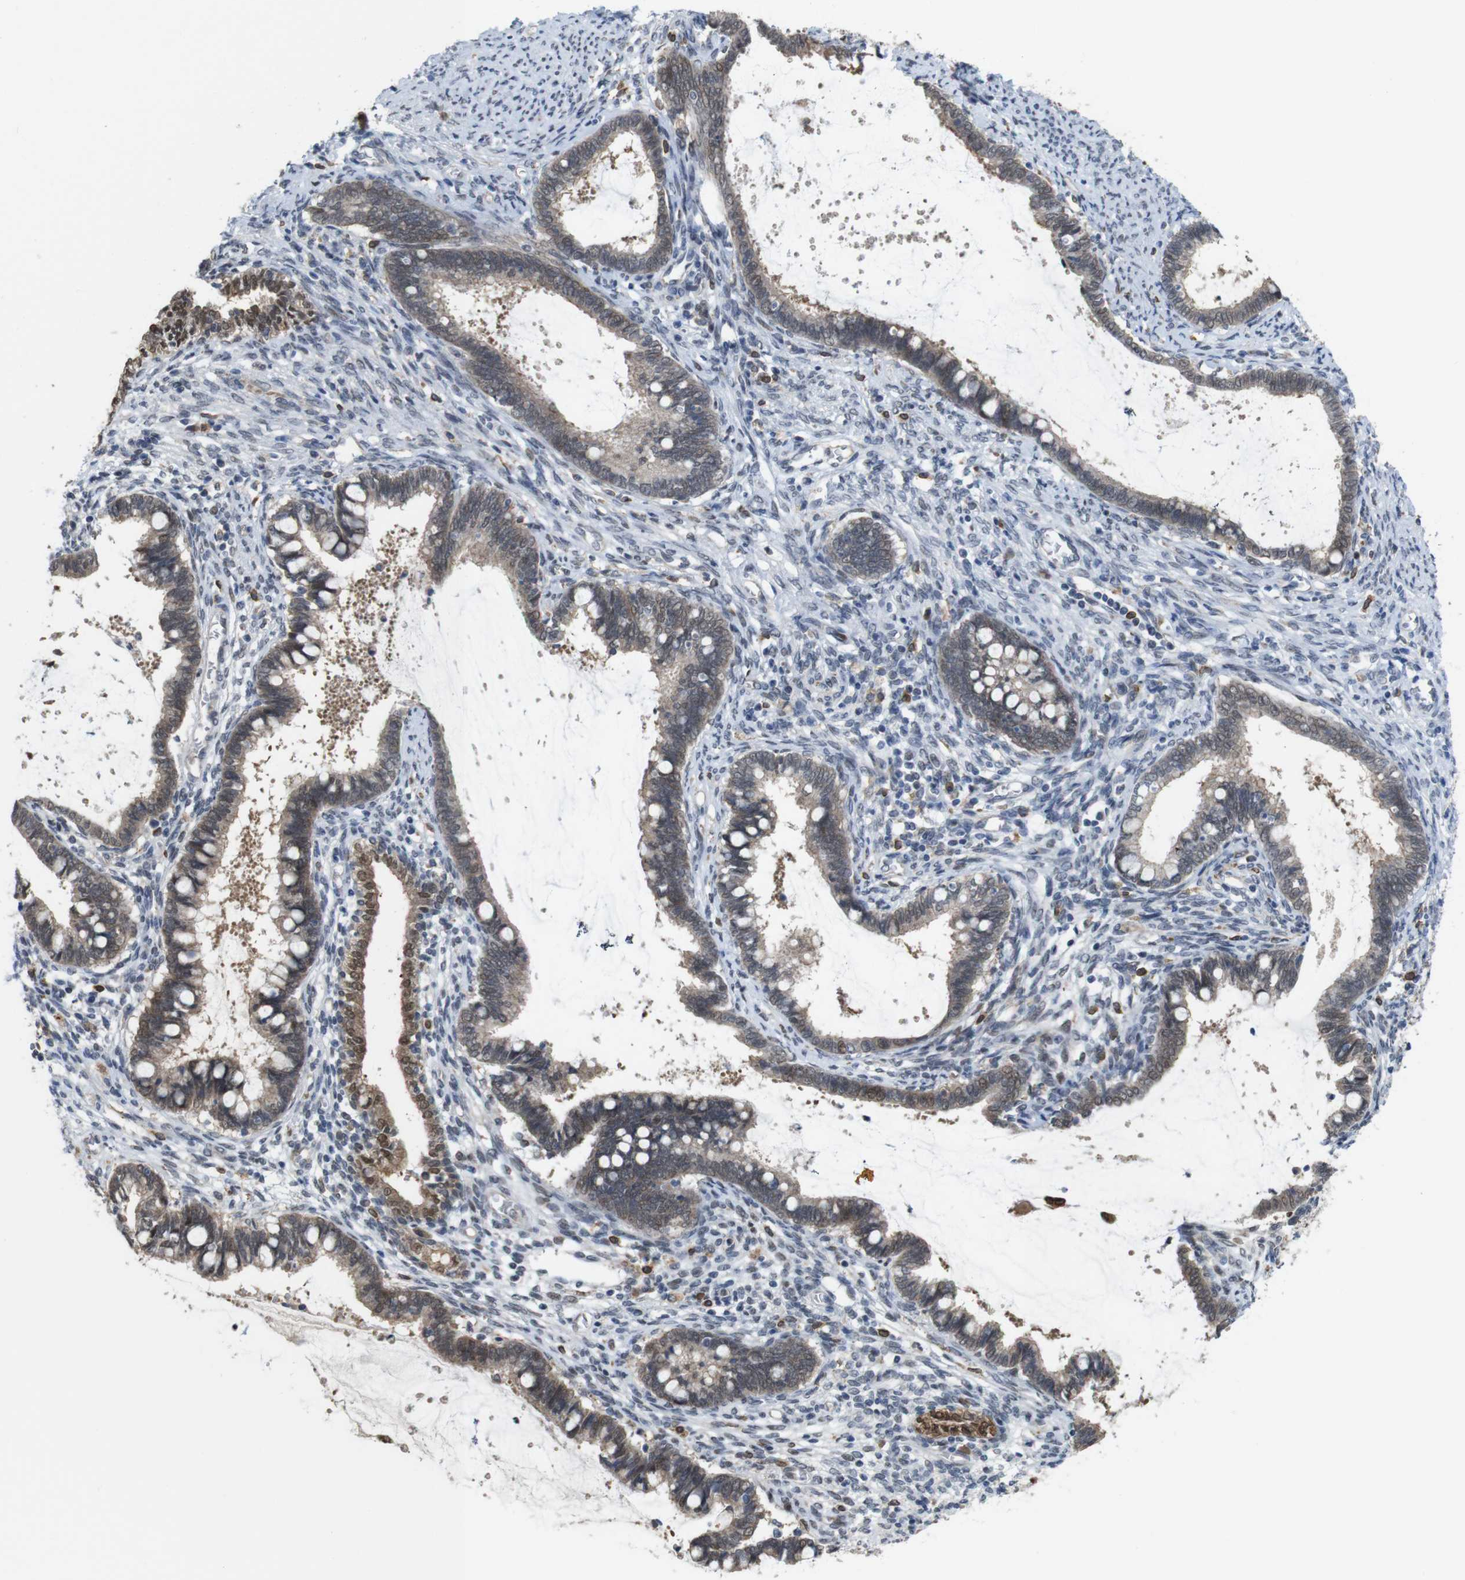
{"staining": {"intensity": "moderate", "quantity": ">75%", "location": "cytoplasmic/membranous,nuclear"}, "tissue": "cervical cancer", "cell_type": "Tumor cells", "image_type": "cancer", "snomed": [{"axis": "morphology", "description": "Adenocarcinoma, NOS"}, {"axis": "topography", "description": "Cervix"}], "caption": "Adenocarcinoma (cervical) was stained to show a protein in brown. There is medium levels of moderate cytoplasmic/membranous and nuclear expression in approximately >75% of tumor cells. (DAB (3,3'-diaminobenzidine) = brown stain, brightfield microscopy at high magnification).", "gene": "PNMA8A", "patient": {"sex": "female", "age": 44}}